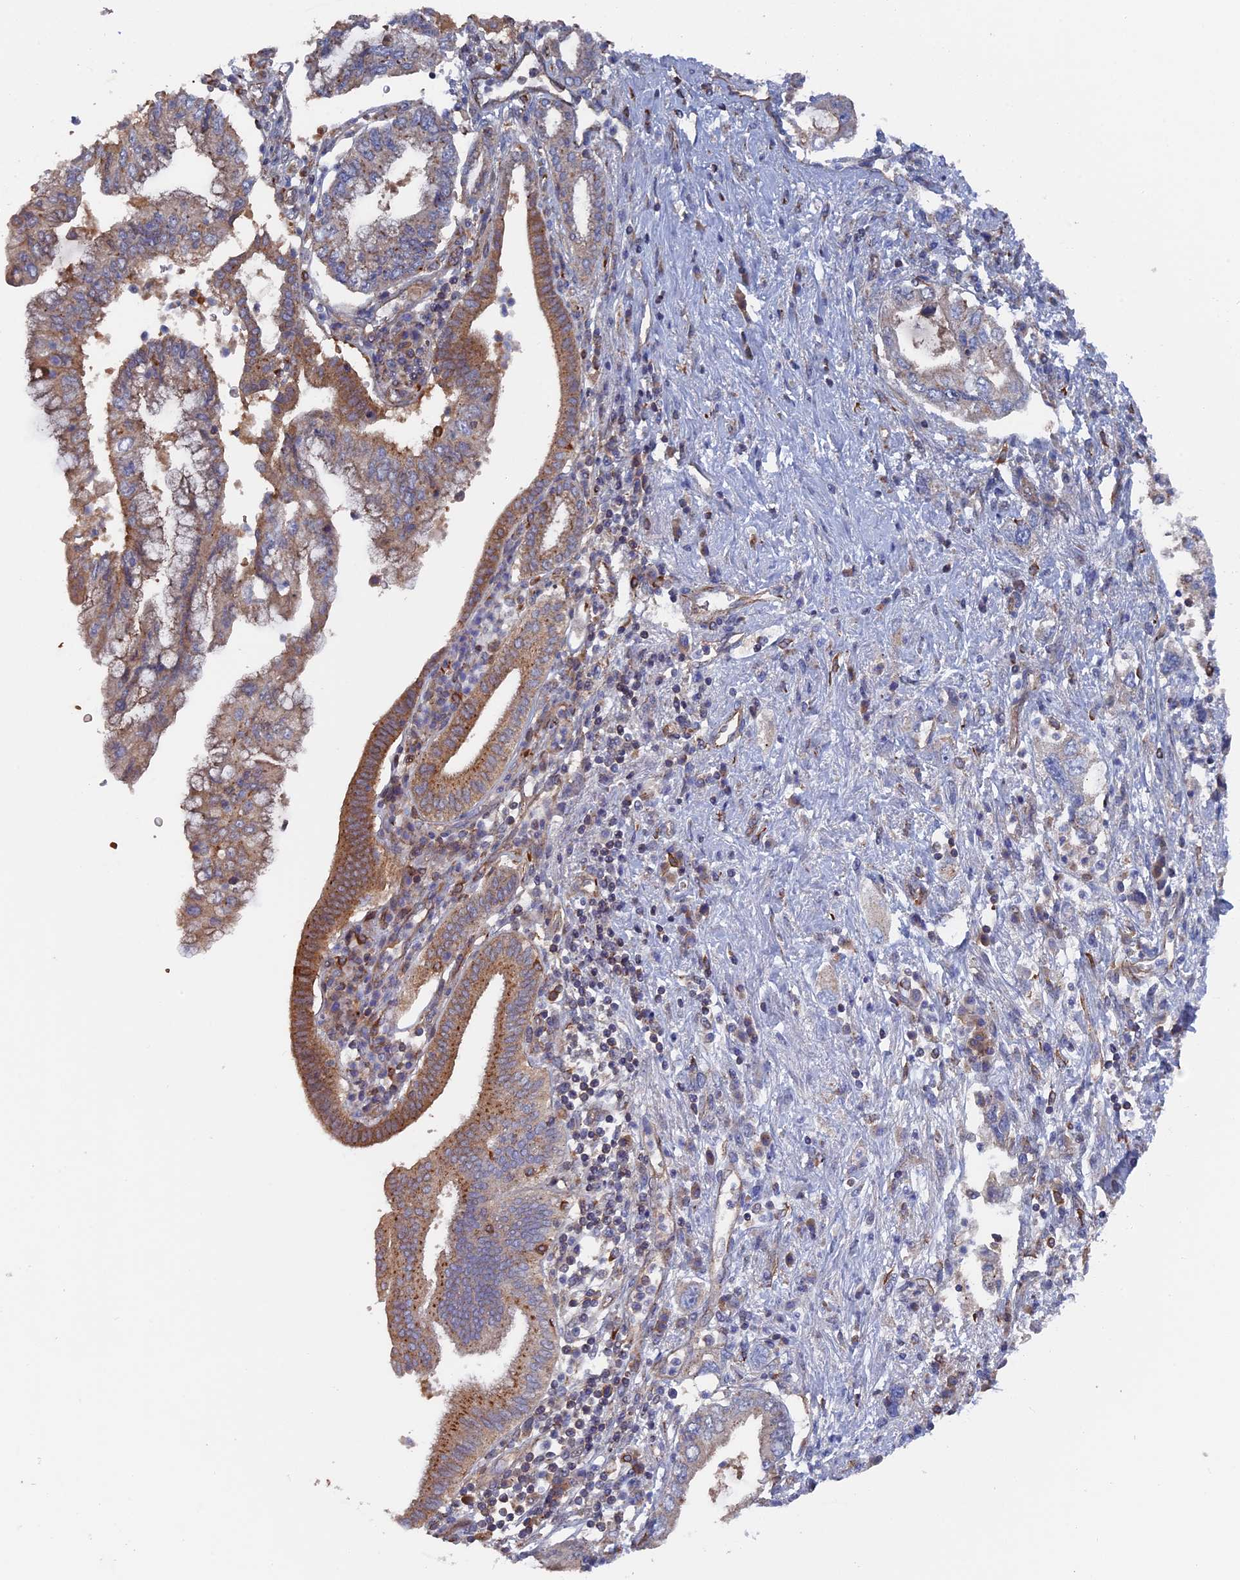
{"staining": {"intensity": "moderate", "quantity": "25%-75%", "location": "cytoplasmic/membranous"}, "tissue": "pancreatic cancer", "cell_type": "Tumor cells", "image_type": "cancer", "snomed": [{"axis": "morphology", "description": "Adenocarcinoma, NOS"}, {"axis": "topography", "description": "Pancreas"}], "caption": "Immunohistochemistry (DAB) staining of pancreatic cancer (adenocarcinoma) displays moderate cytoplasmic/membranous protein positivity in approximately 25%-75% of tumor cells.", "gene": "SMG9", "patient": {"sex": "female", "age": 73}}